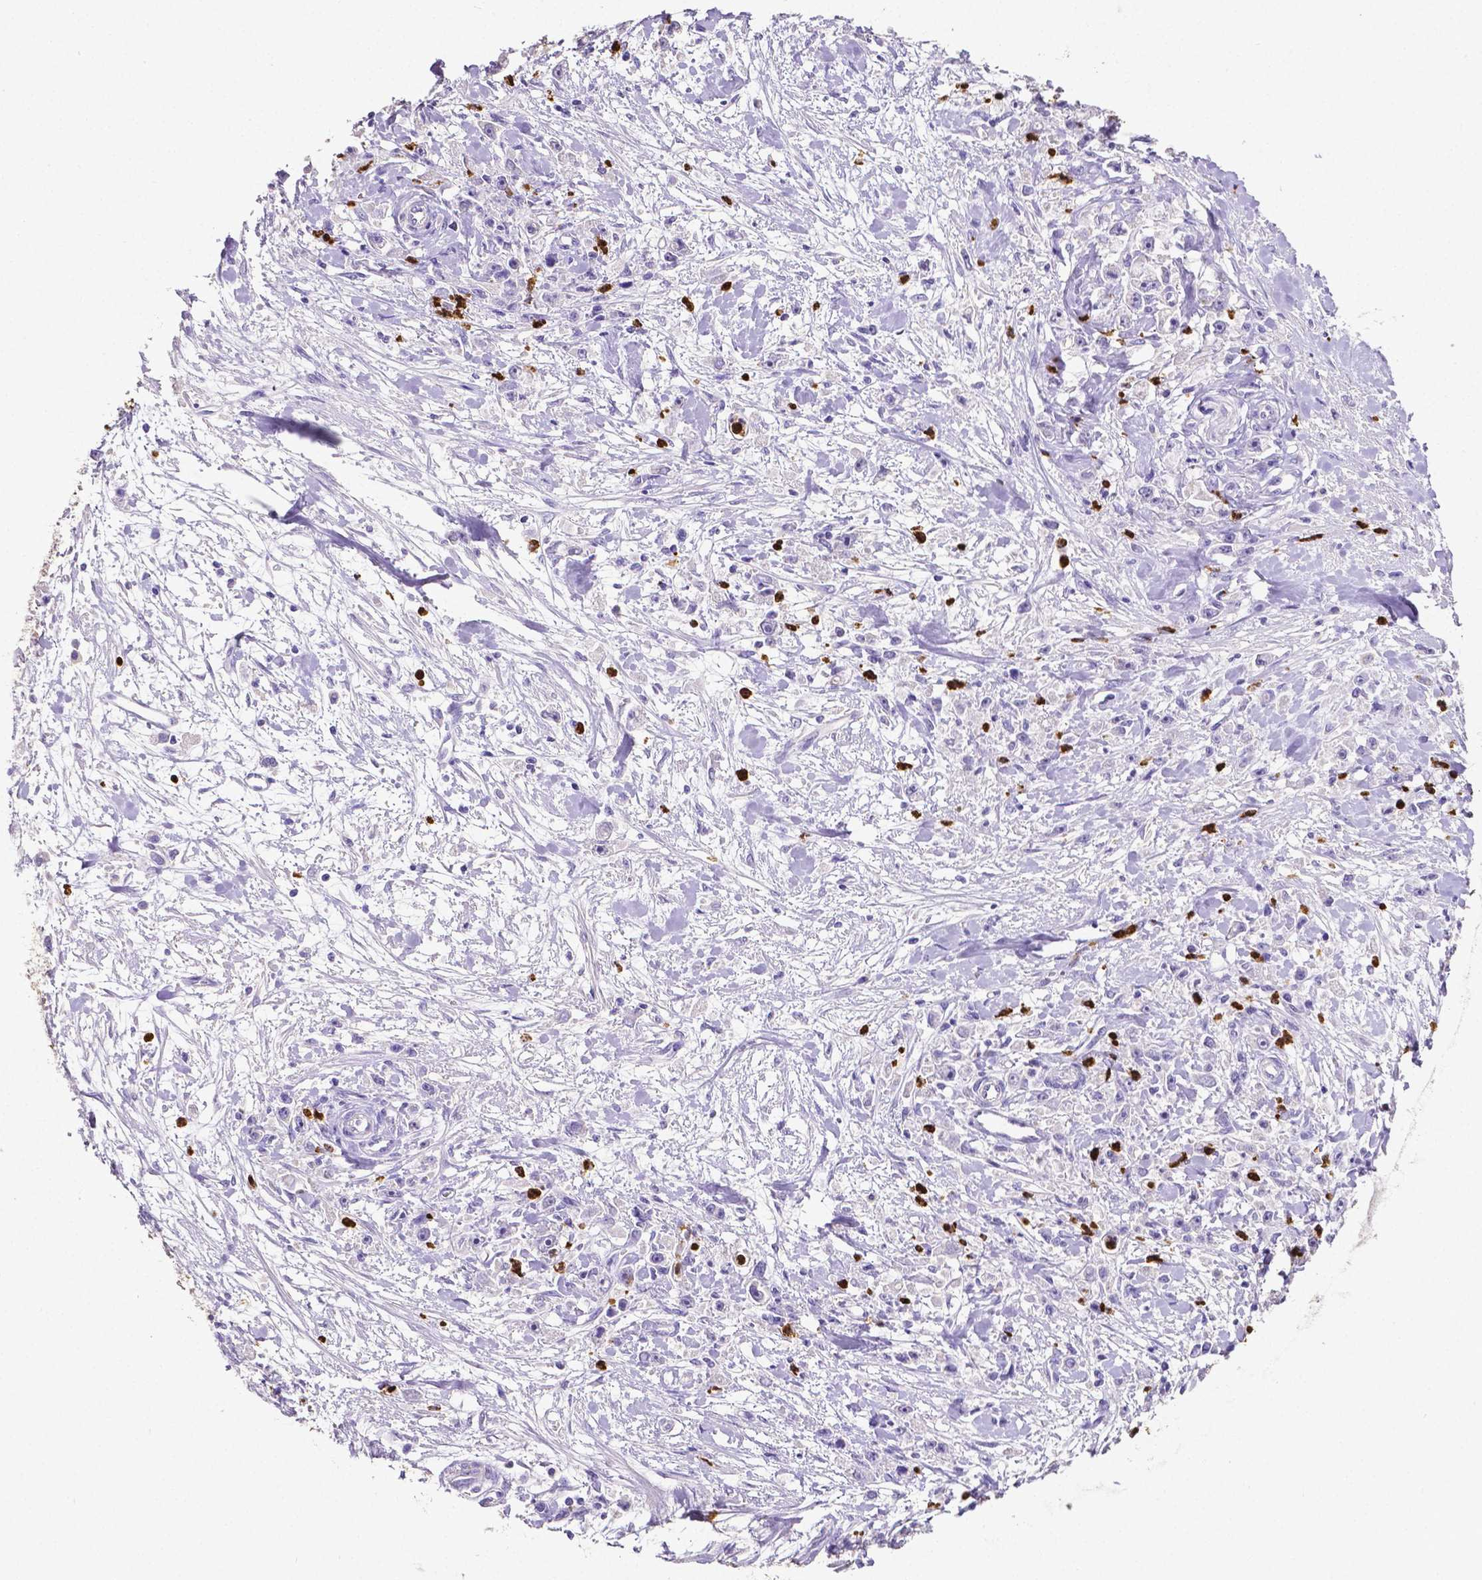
{"staining": {"intensity": "negative", "quantity": "none", "location": "none"}, "tissue": "stomach cancer", "cell_type": "Tumor cells", "image_type": "cancer", "snomed": [{"axis": "morphology", "description": "Adenocarcinoma, NOS"}, {"axis": "topography", "description": "Stomach"}], "caption": "A photomicrograph of human adenocarcinoma (stomach) is negative for staining in tumor cells. Brightfield microscopy of immunohistochemistry stained with DAB (3,3'-diaminobenzidine) (brown) and hematoxylin (blue), captured at high magnification.", "gene": "MMP9", "patient": {"sex": "female", "age": 59}}